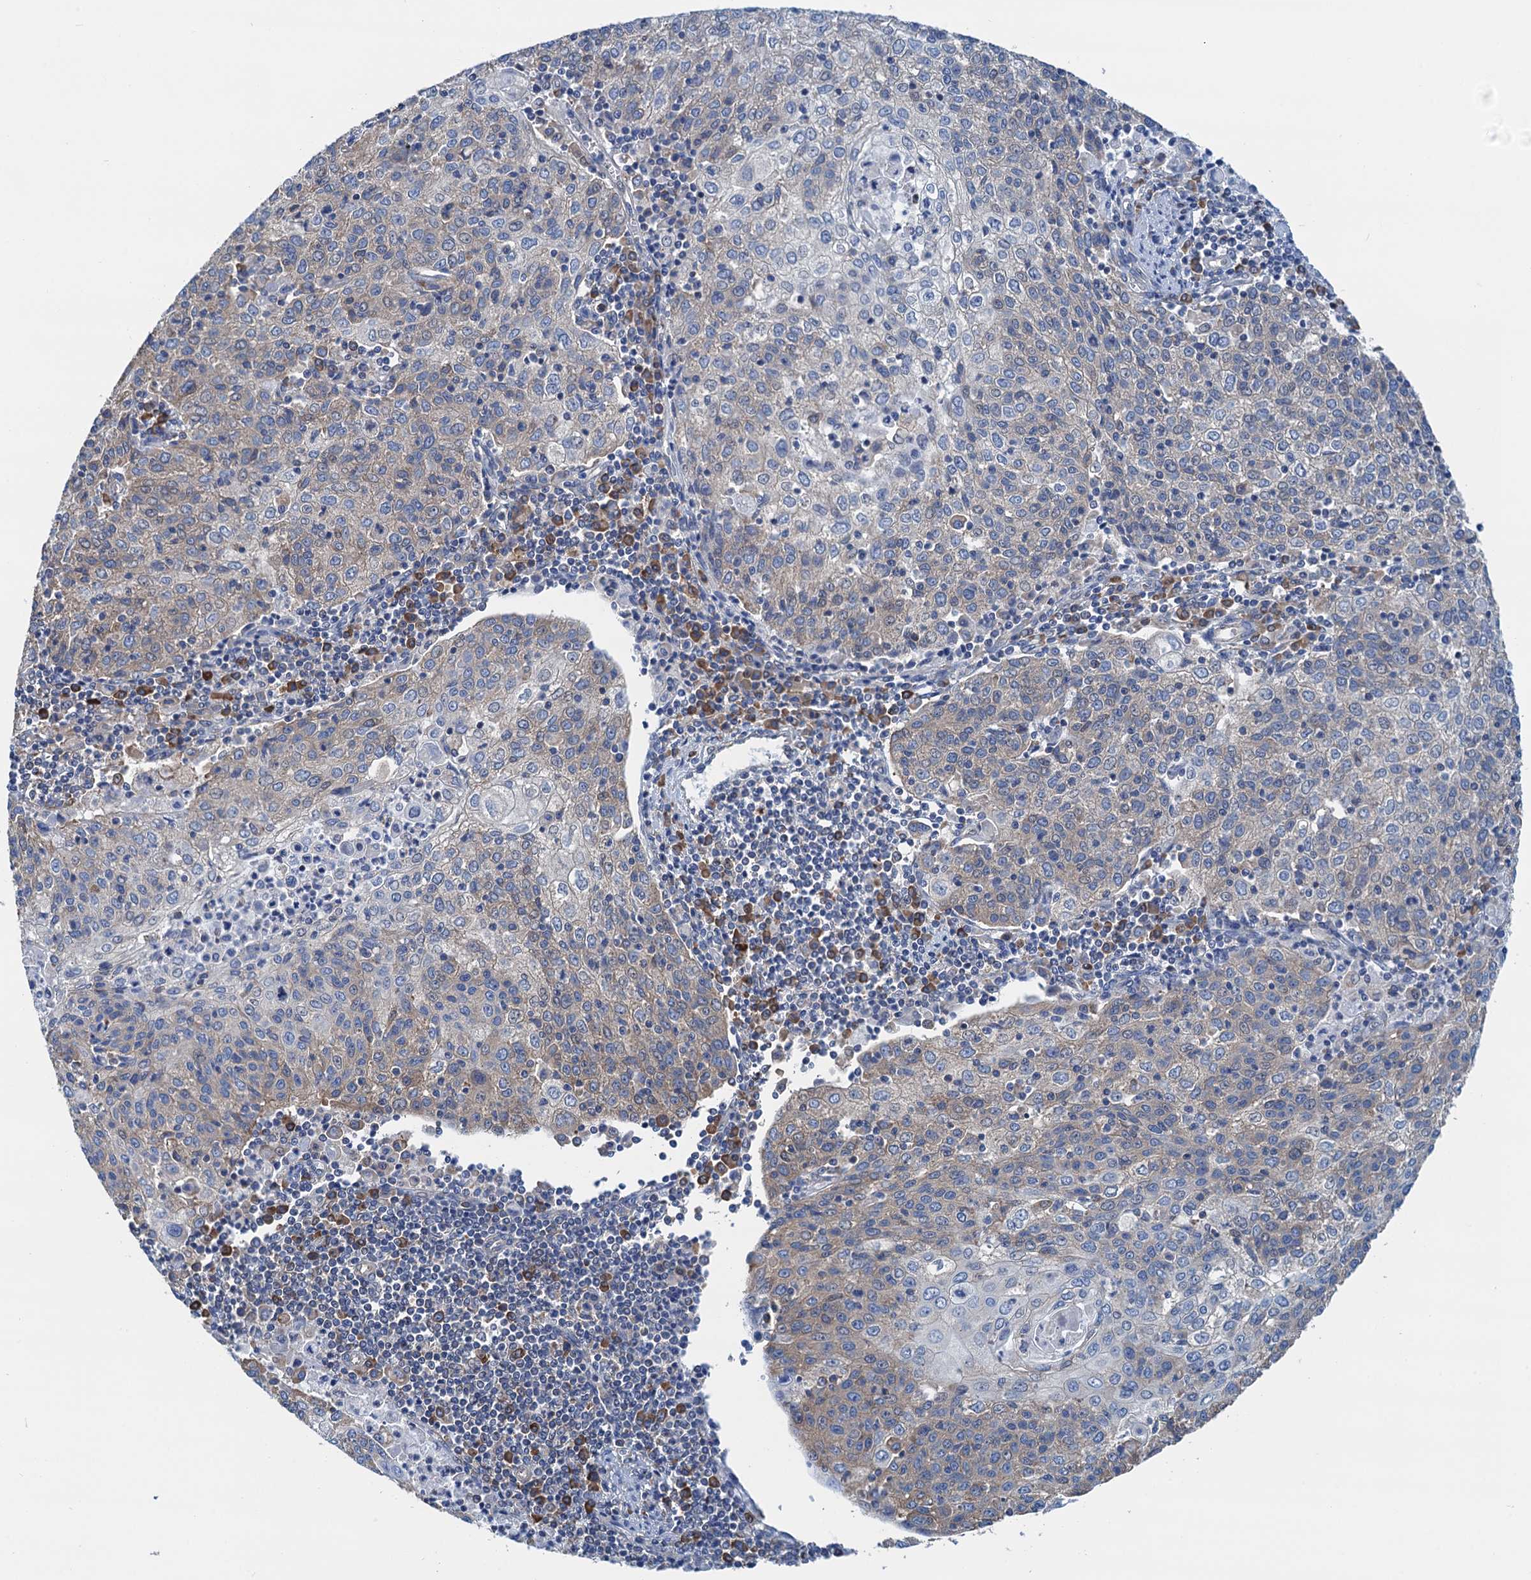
{"staining": {"intensity": "weak", "quantity": "<25%", "location": "cytoplasmic/membranous"}, "tissue": "cervical cancer", "cell_type": "Tumor cells", "image_type": "cancer", "snomed": [{"axis": "morphology", "description": "Squamous cell carcinoma, NOS"}, {"axis": "topography", "description": "Cervix"}], "caption": "Cervical cancer (squamous cell carcinoma) was stained to show a protein in brown. There is no significant expression in tumor cells.", "gene": "SLC12A7", "patient": {"sex": "female", "age": 48}}